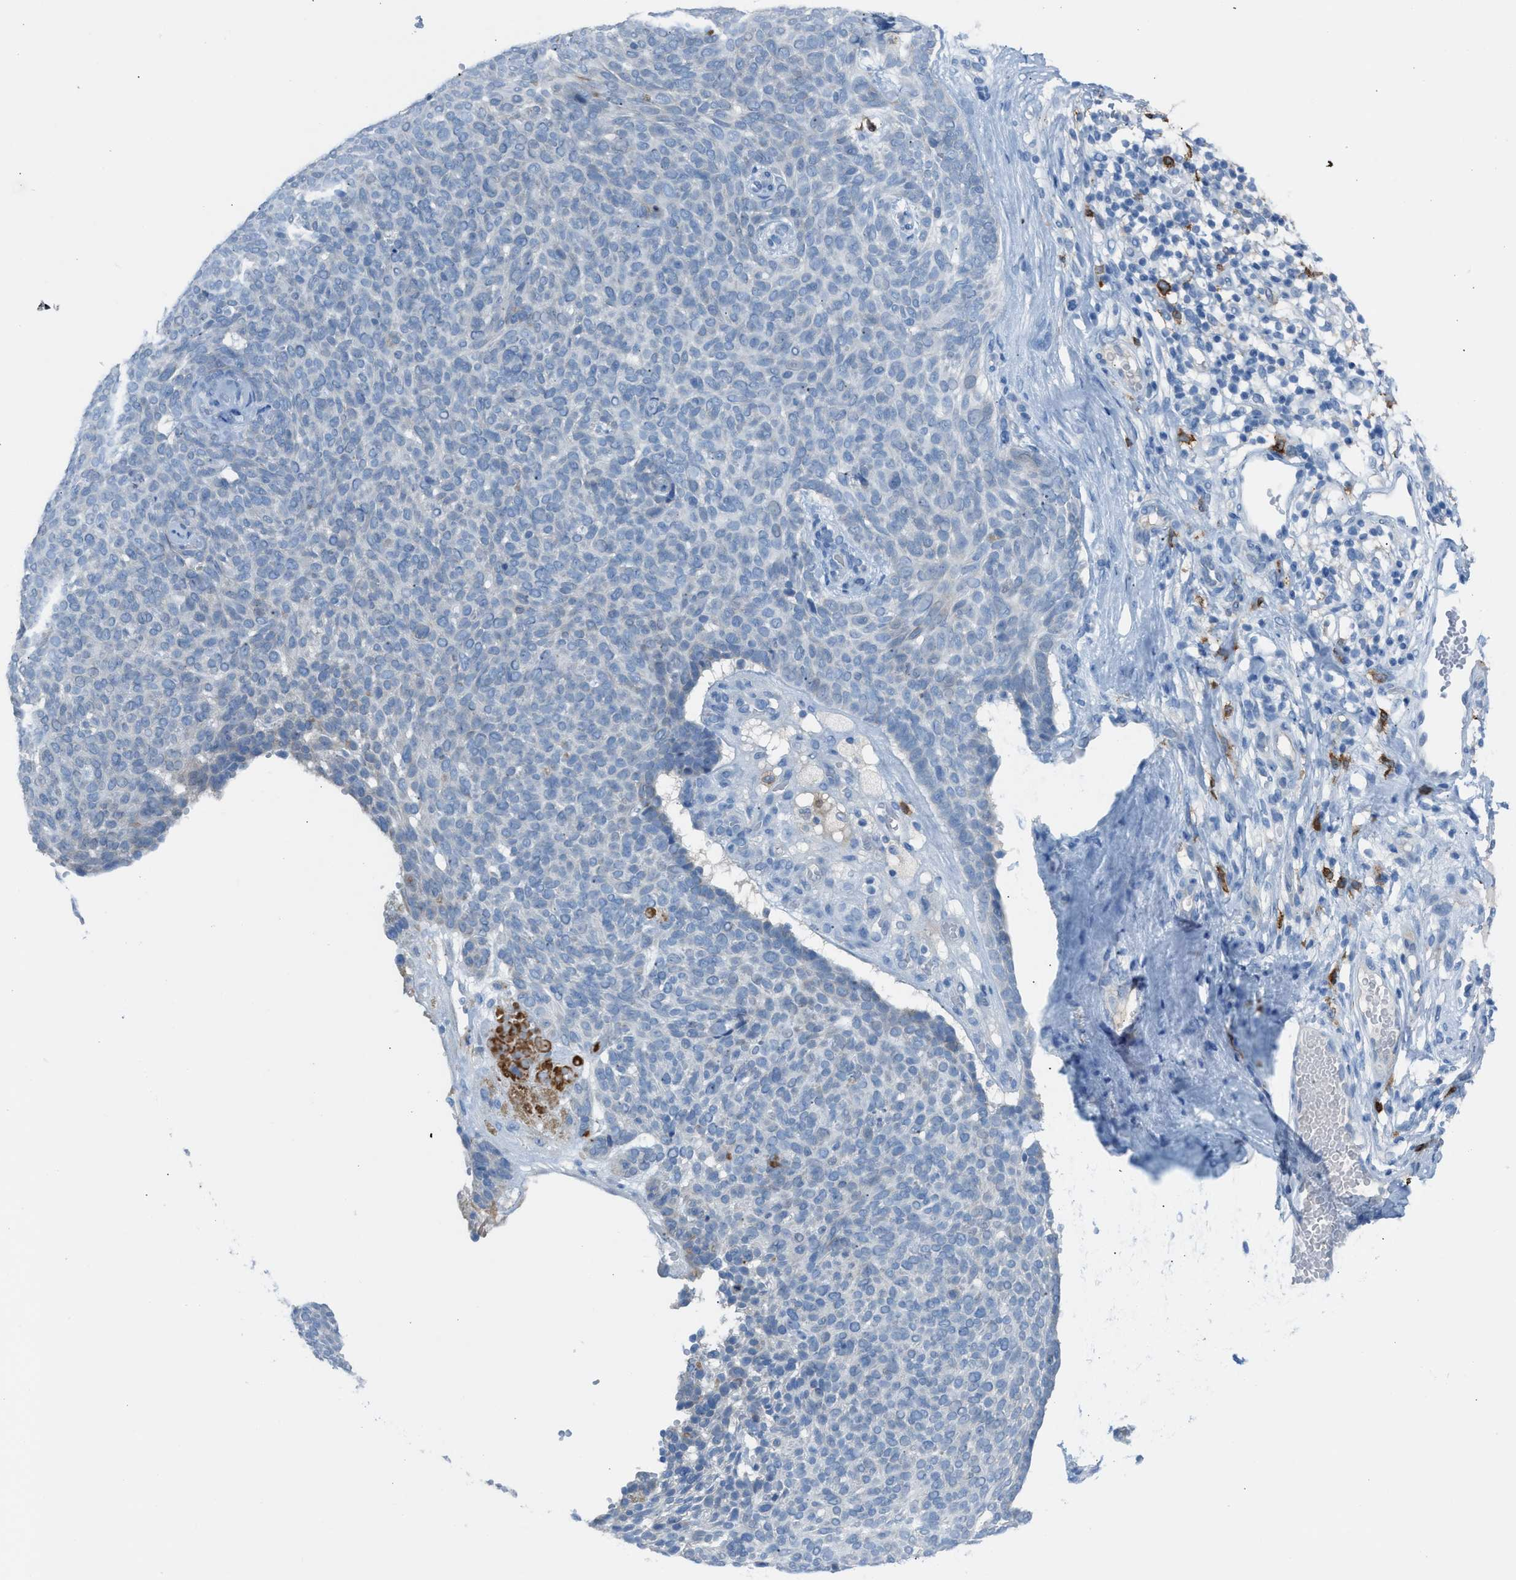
{"staining": {"intensity": "negative", "quantity": "none", "location": "none"}, "tissue": "skin cancer", "cell_type": "Tumor cells", "image_type": "cancer", "snomed": [{"axis": "morphology", "description": "Basal cell carcinoma"}, {"axis": "topography", "description": "Skin"}], "caption": "High power microscopy image of an IHC histopathology image of skin cancer, revealing no significant expression in tumor cells.", "gene": "CLEC10A", "patient": {"sex": "male", "age": 61}}